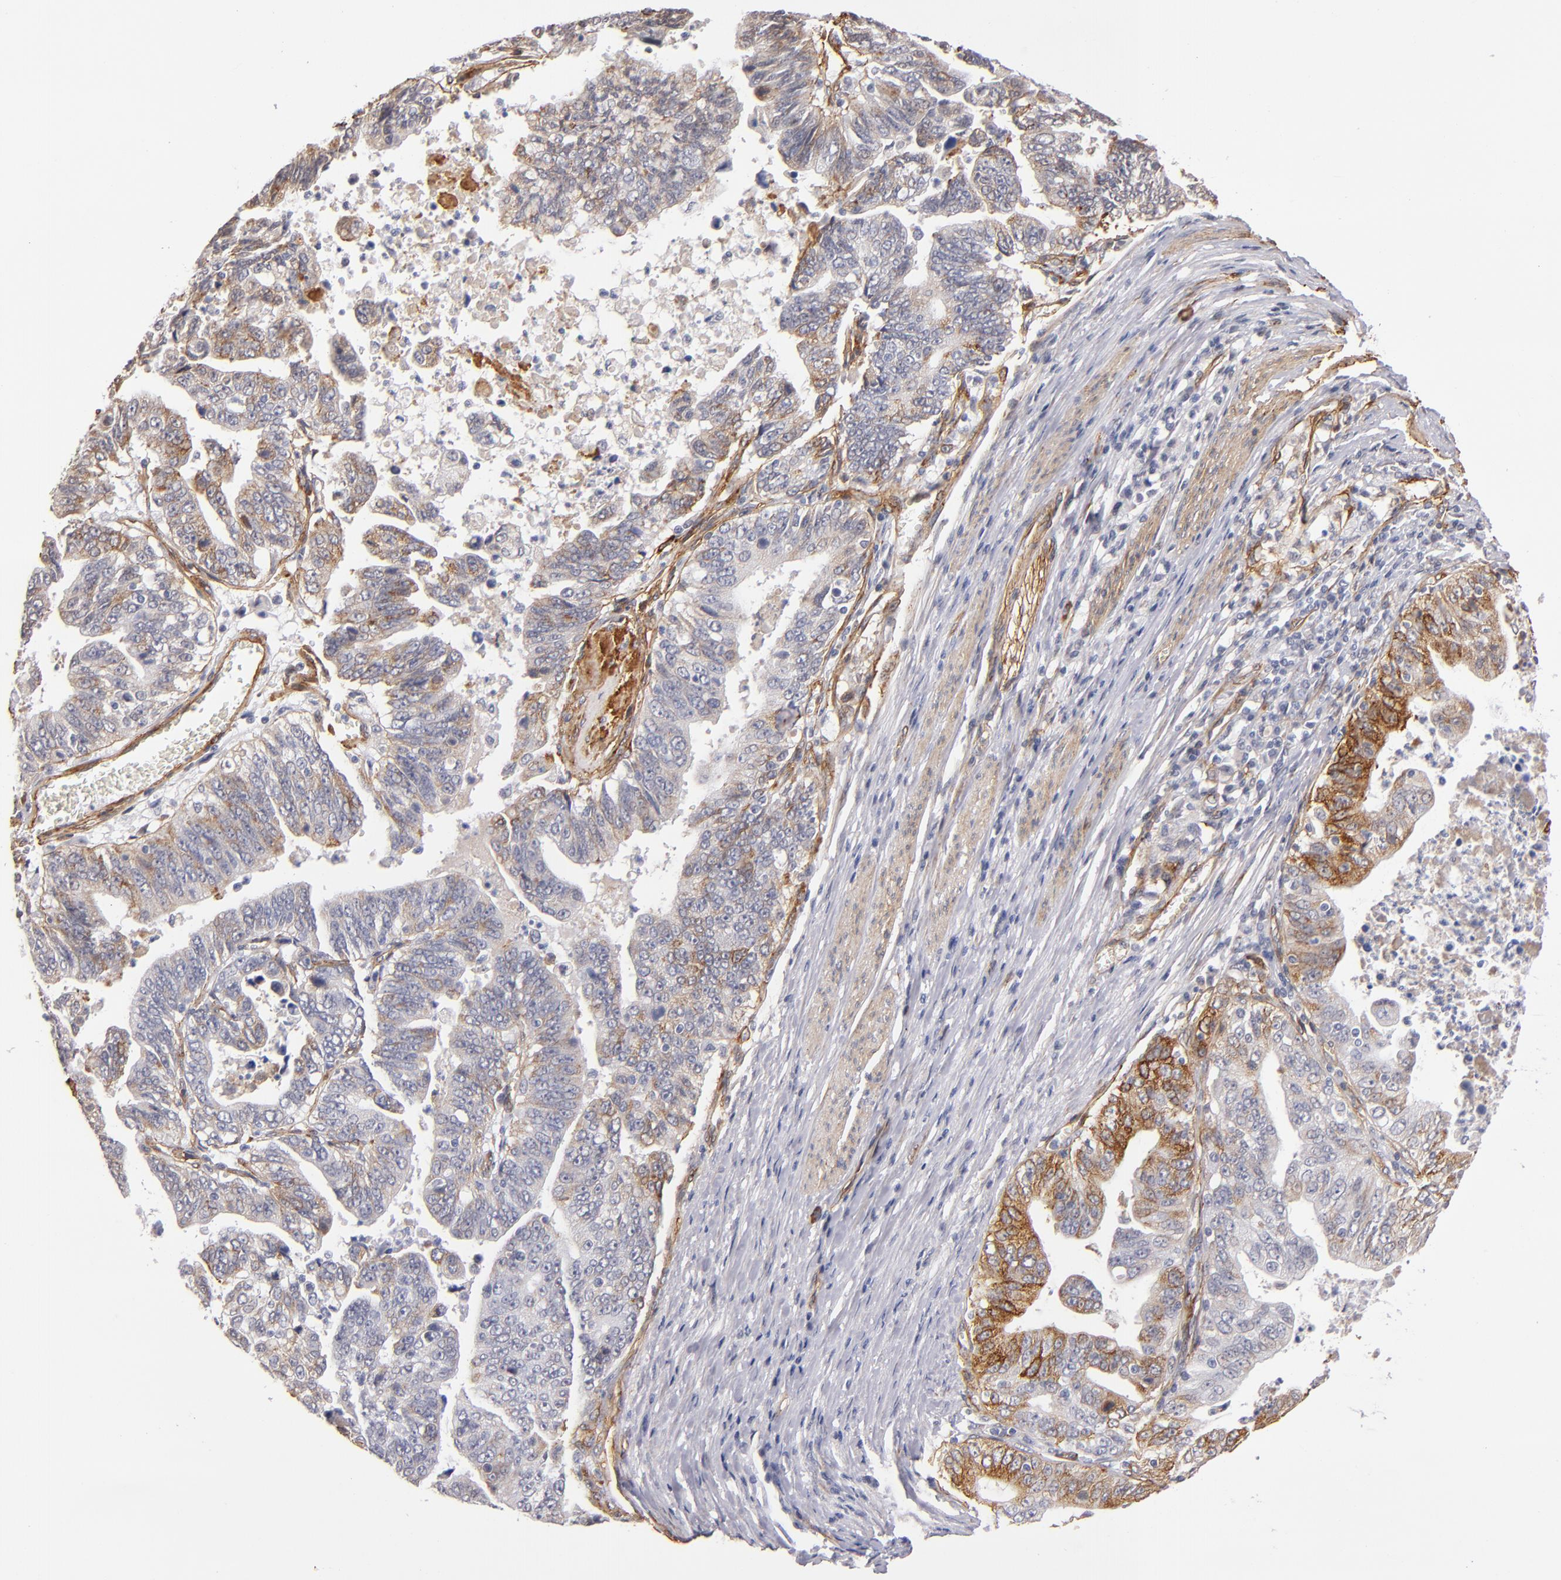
{"staining": {"intensity": "moderate", "quantity": ">75%", "location": "cytoplasmic/membranous"}, "tissue": "stomach cancer", "cell_type": "Tumor cells", "image_type": "cancer", "snomed": [{"axis": "morphology", "description": "Adenocarcinoma, NOS"}, {"axis": "topography", "description": "Stomach, upper"}], "caption": "Stomach adenocarcinoma stained for a protein demonstrates moderate cytoplasmic/membranous positivity in tumor cells.", "gene": "LAMC1", "patient": {"sex": "female", "age": 50}}